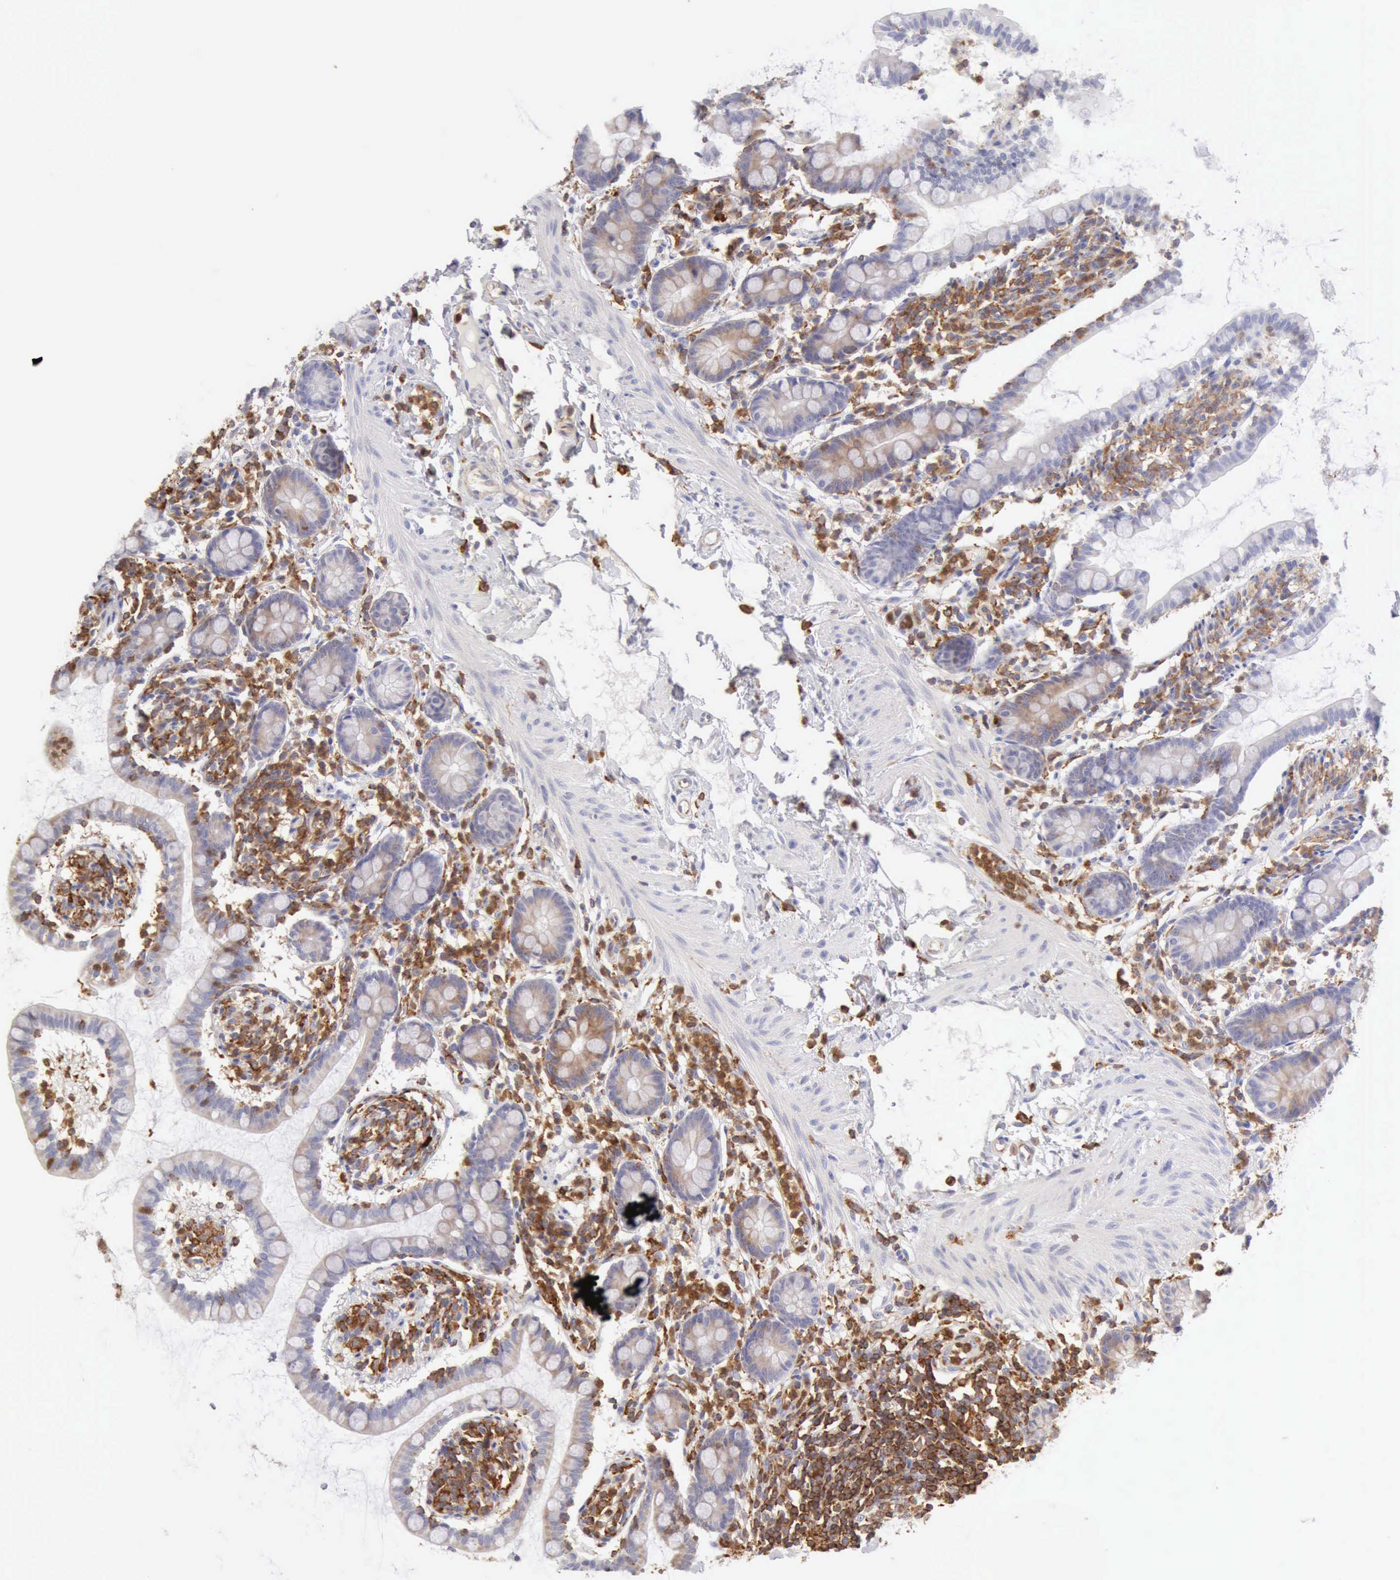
{"staining": {"intensity": "weak", "quantity": "25%-75%", "location": "cytoplasmic/membranous"}, "tissue": "small intestine", "cell_type": "Glandular cells", "image_type": "normal", "snomed": [{"axis": "morphology", "description": "Normal tissue, NOS"}, {"axis": "topography", "description": "Small intestine"}], "caption": "The immunohistochemical stain labels weak cytoplasmic/membranous expression in glandular cells of normal small intestine. (Brightfield microscopy of DAB IHC at high magnification).", "gene": "ARHGAP4", "patient": {"sex": "female", "age": 61}}